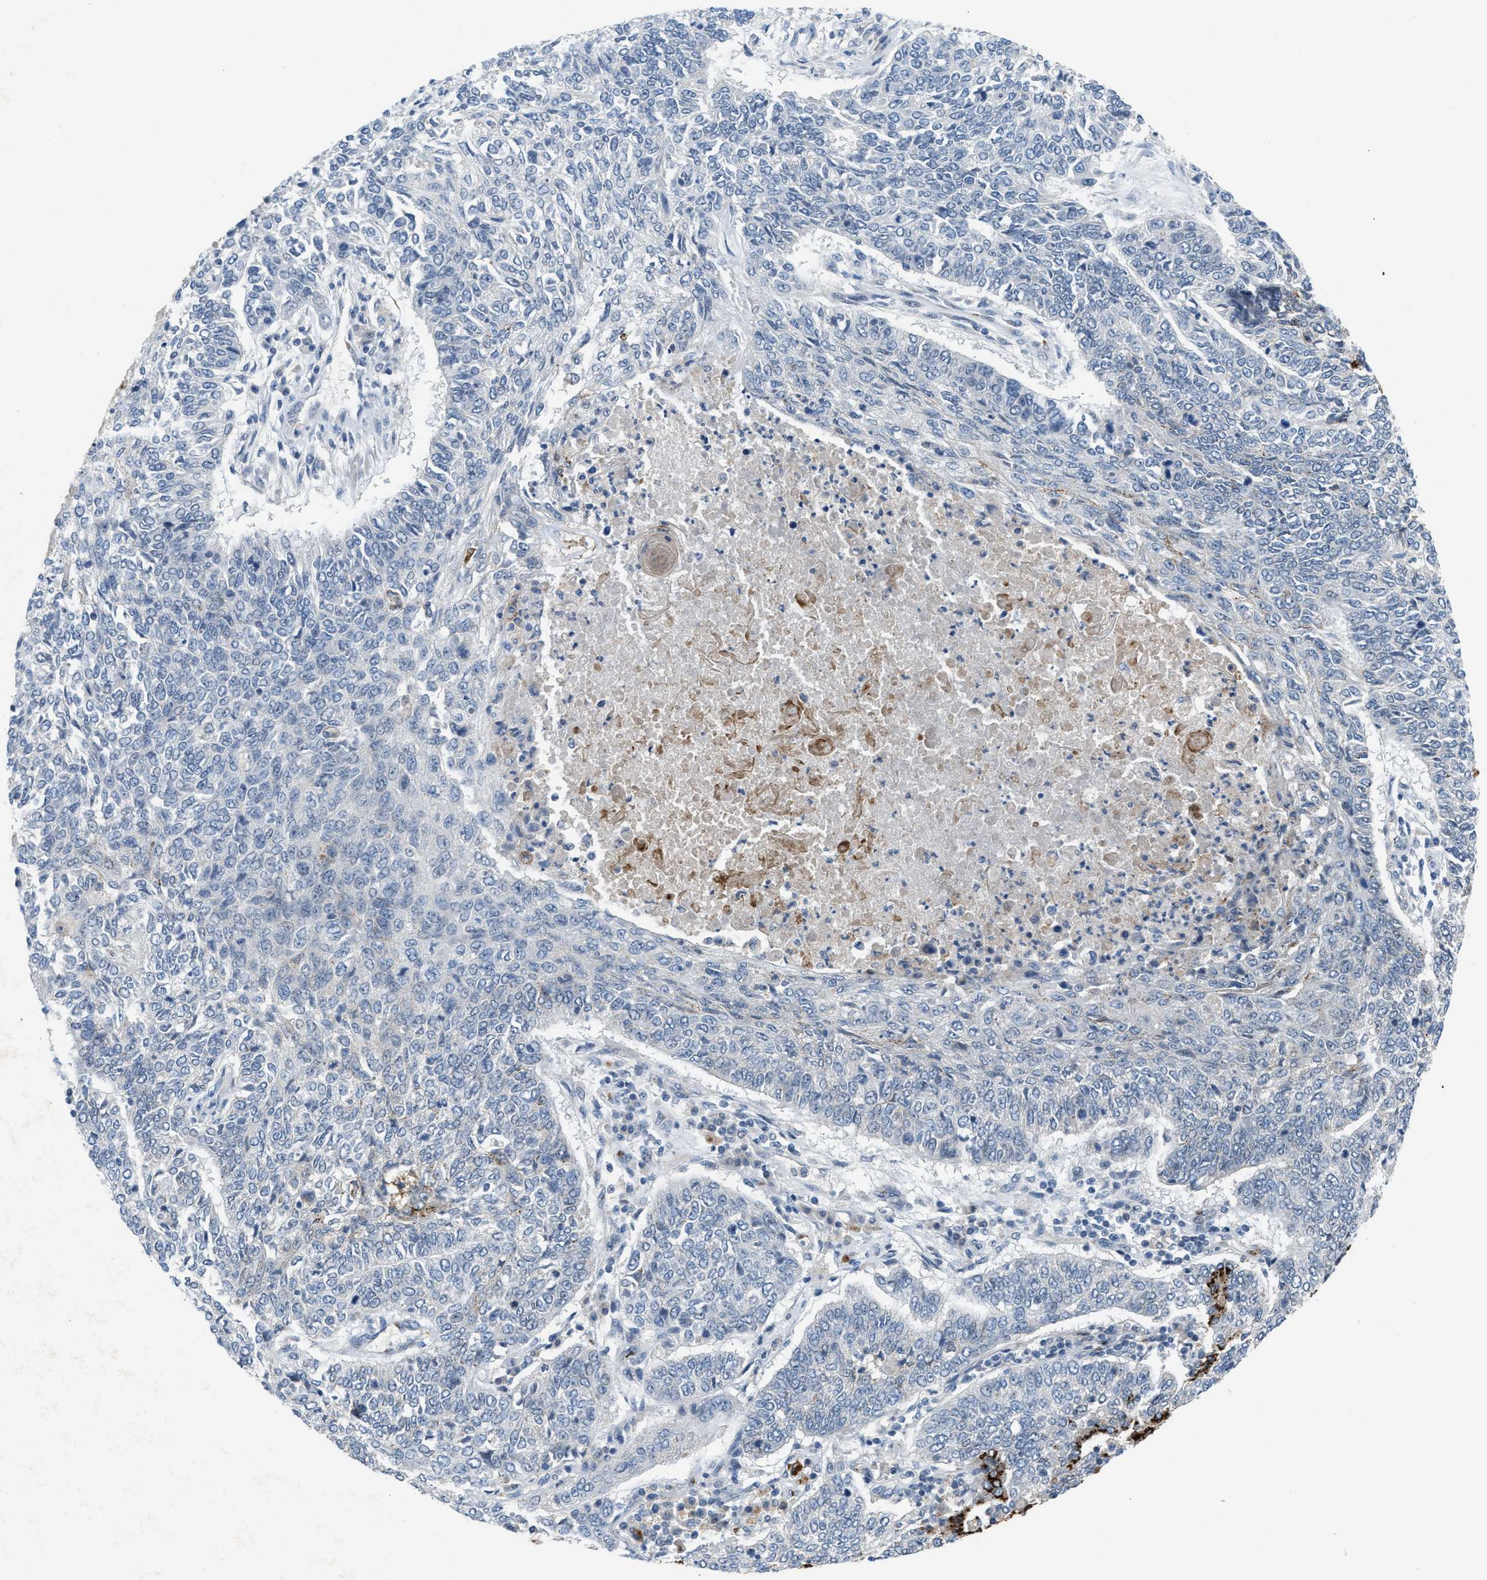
{"staining": {"intensity": "negative", "quantity": "none", "location": "none"}, "tissue": "lung cancer", "cell_type": "Tumor cells", "image_type": "cancer", "snomed": [{"axis": "morphology", "description": "Normal tissue, NOS"}, {"axis": "morphology", "description": "Squamous cell carcinoma, NOS"}, {"axis": "topography", "description": "Cartilage tissue"}, {"axis": "topography", "description": "Bronchus"}, {"axis": "topography", "description": "Lung"}], "caption": "IHC of human squamous cell carcinoma (lung) displays no positivity in tumor cells.", "gene": "SLC5A5", "patient": {"sex": "female", "age": 49}}